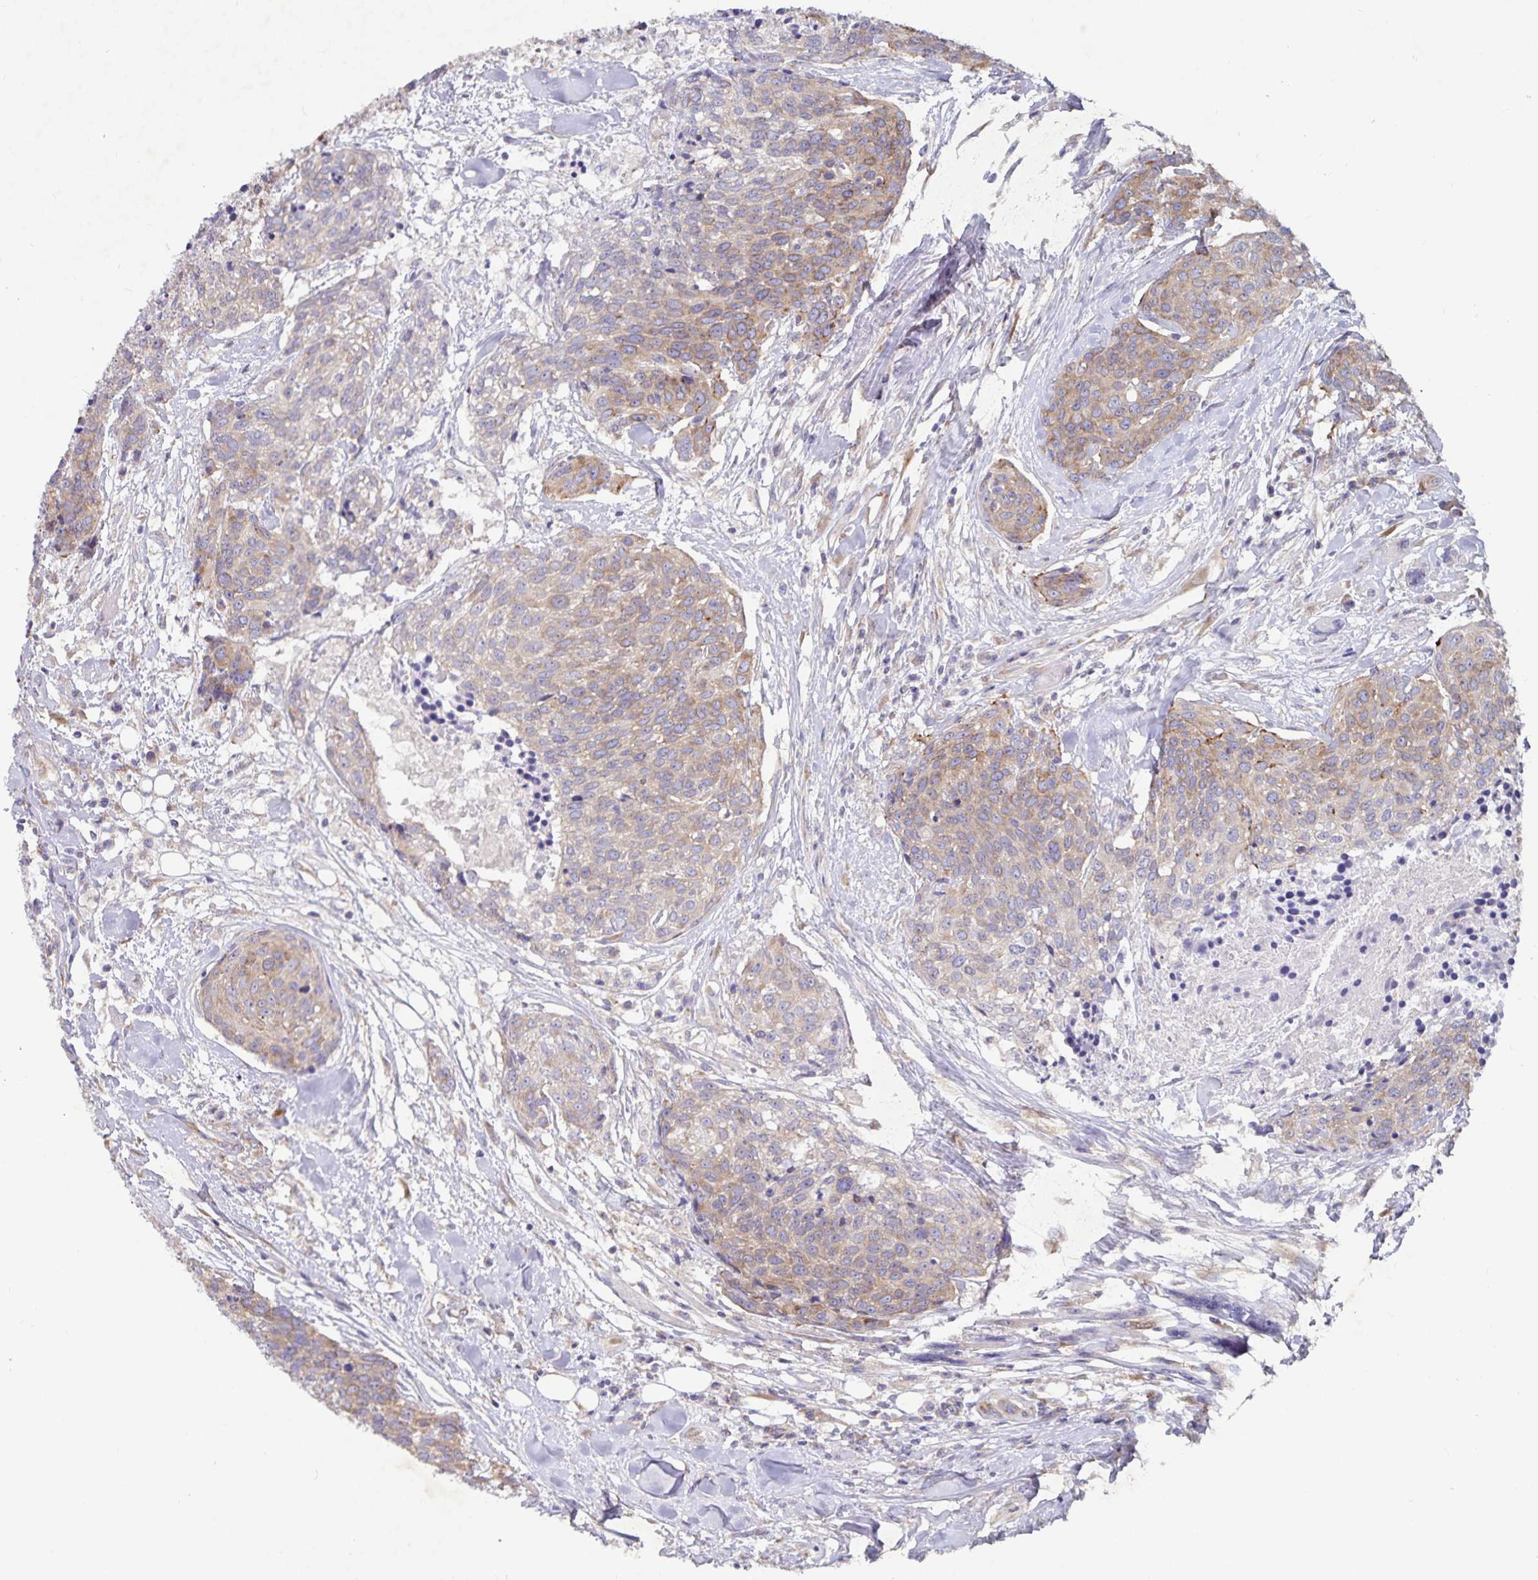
{"staining": {"intensity": "moderate", "quantity": "25%-75%", "location": "cytoplasmic/membranous"}, "tissue": "head and neck cancer", "cell_type": "Tumor cells", "image_type": "cancer", "snomed": [{"axis": "morphology", "description": "Squamous cell carcinoma, NOS"}, {"axis": "topography", "description": "Oral tissue"}, {"axis": "topography", "description": "Head-Neck"}], "caption": "A micrograph of head and neck squamous cell carcinoma stained for a protein displays moderate cytoplasmic/membranous brown staining in tumor cells.", "gene": "FAM120A", "patient": {"sex": "male", "age": 64}}